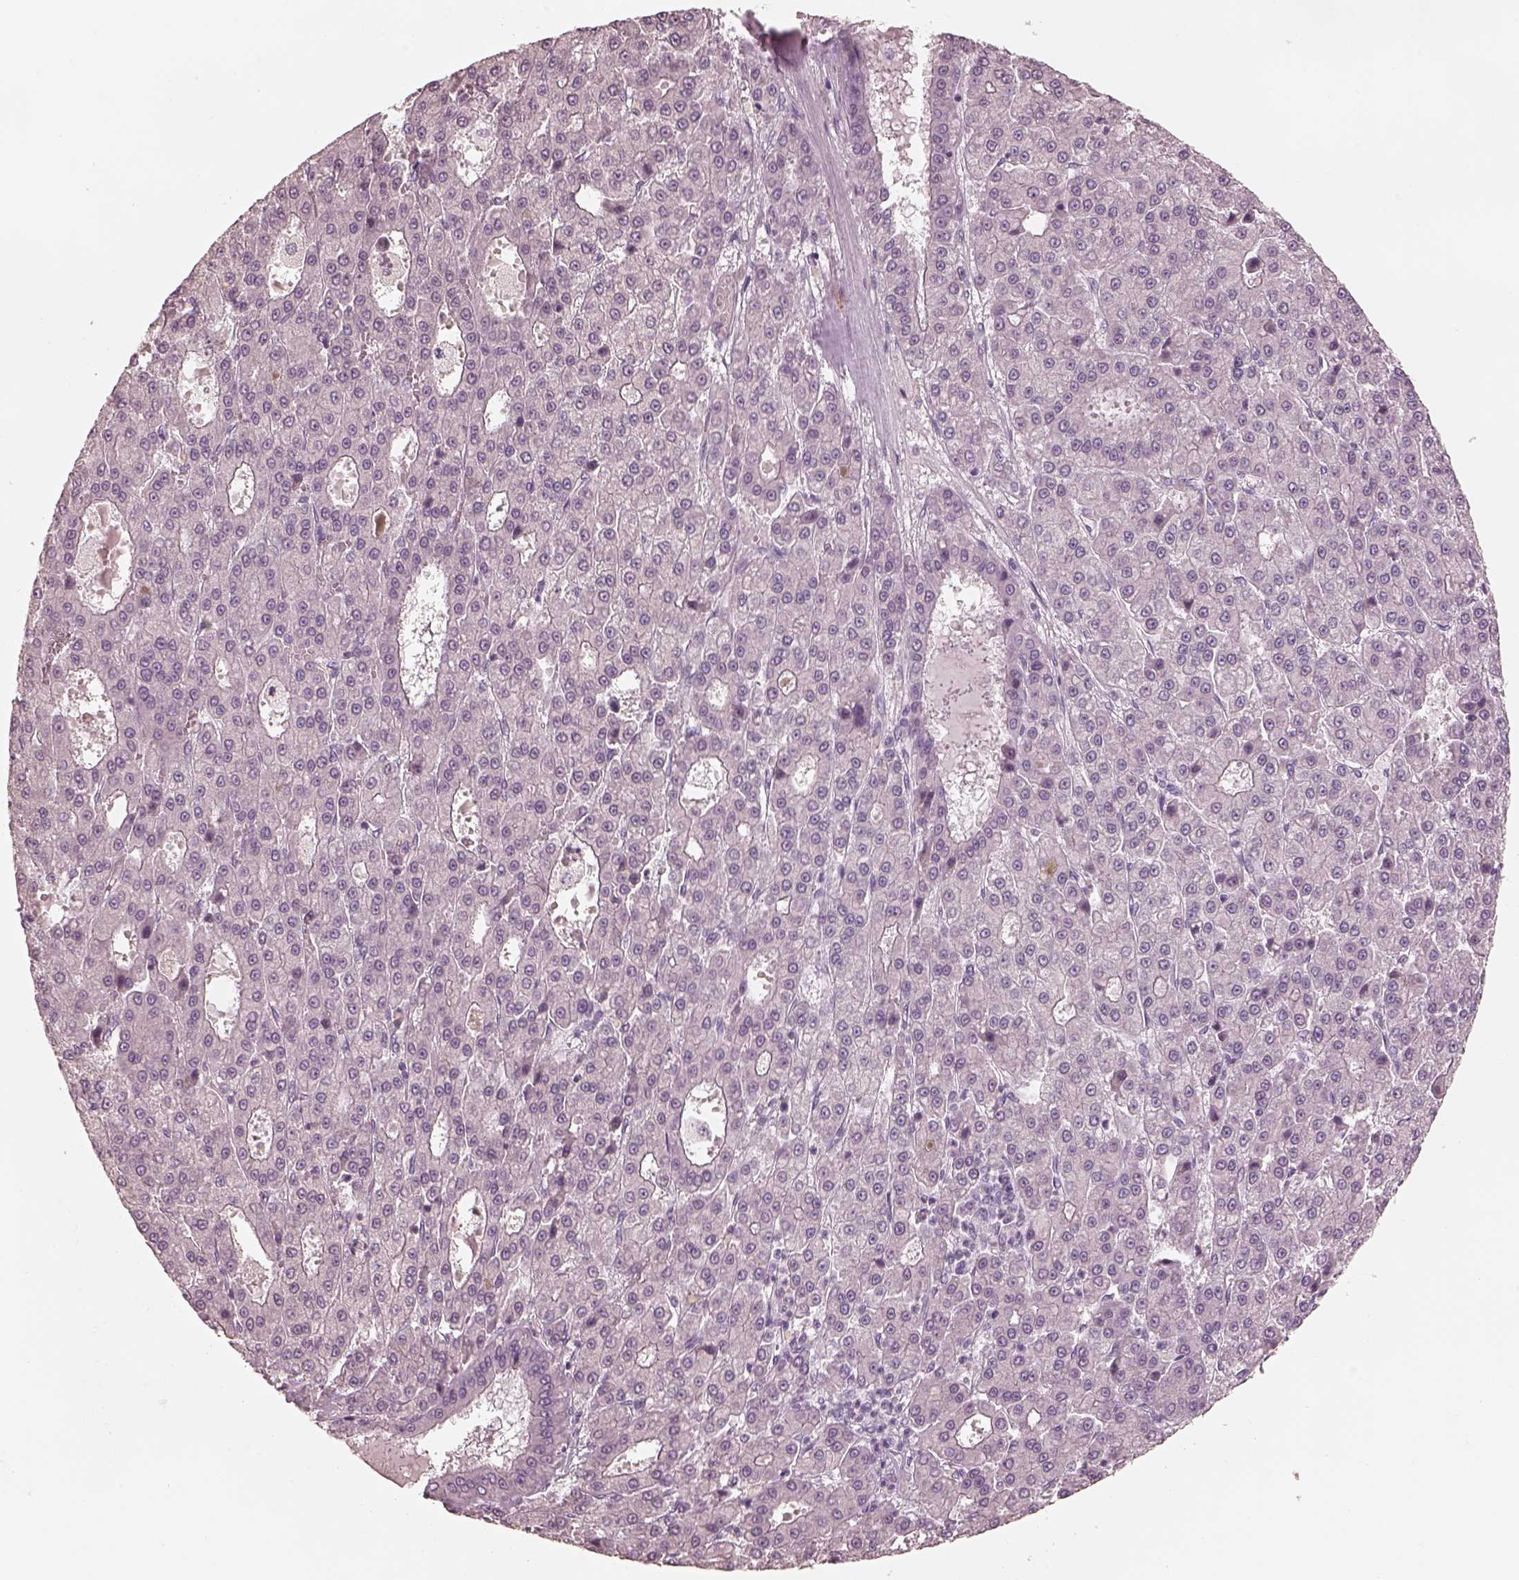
{"staining": {"intensity": "negative", "quantity": "none", "location": "none"}, "tissue": "liver cancer", "cell_type": "Tumor cells", "image_type": "cancer", "snomed": [{"axis": "morphology", "description": "Carcinoma, Hepatocellular, NOS"}, {"axis": "topography", "description": "Liver"}], "caption": "Immunohistochemical staining of liver hepatocellular carcinoma displays no significant expression in tumor cells. (DAB IHC with hematoxylin counter stain).", "gene": "PRKACG", "patient": {"sex": "male", "age": 70}}